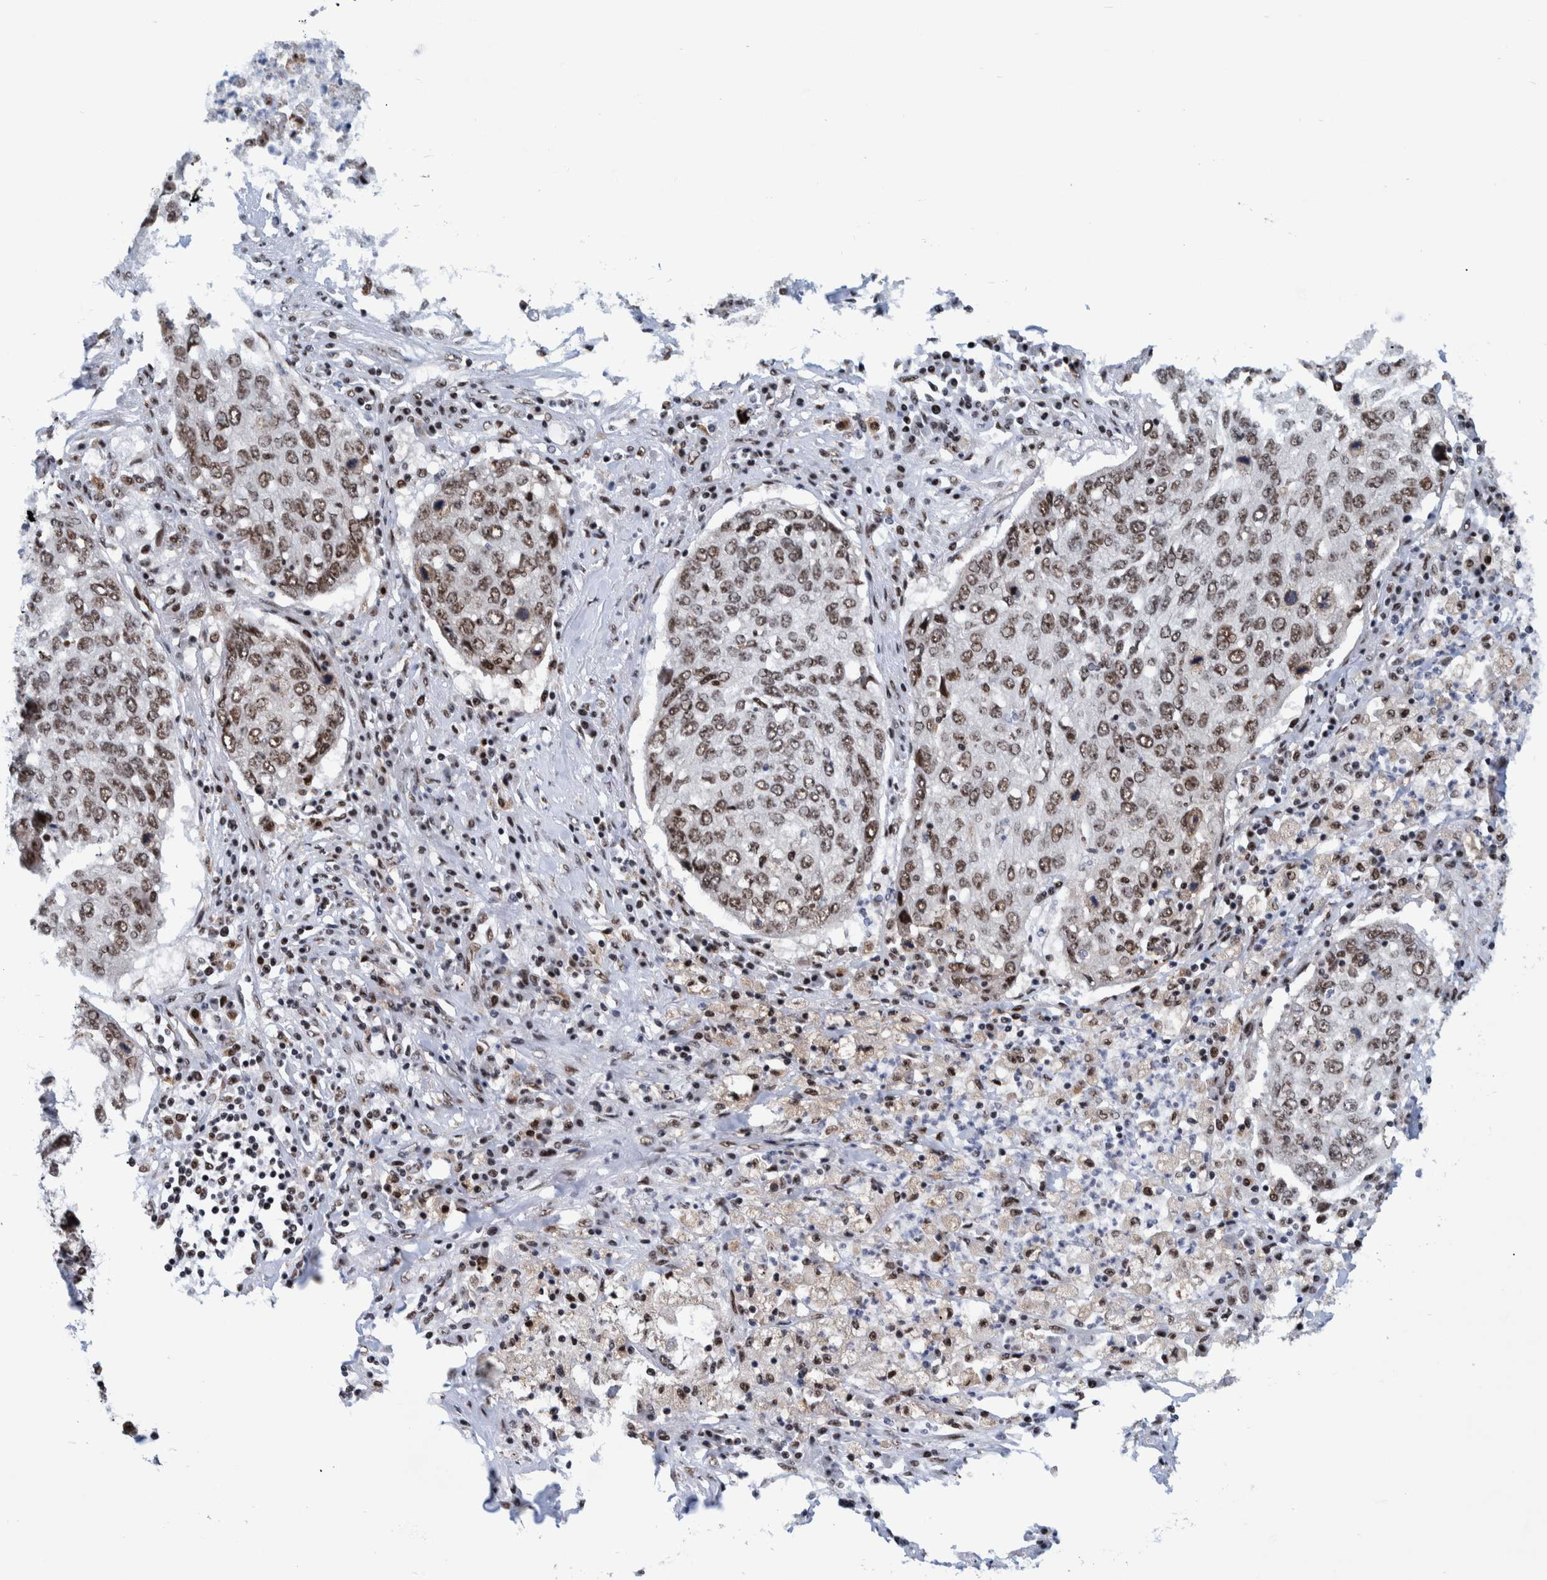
{"staining": {"intensity": "moderate", "quantity": ">75%", "location": "nuclear"}, "tissue": "lung cancer", "cell_type": "Tumor cells", "image_type": "cancer", "snomed": [{"axis": "morphology", "description": "Squamous cell carcinoma, NOS"}, {"axis": "topography", "description": "Lung"}], "caption": "Protein analysis of squamous cell carcinoma (lung) tissue exhibits moderate nuclear staining in about >75% of tumor cells.", "gene": "EFTUD2", "patient": {"sex": "female", "age": 63}}